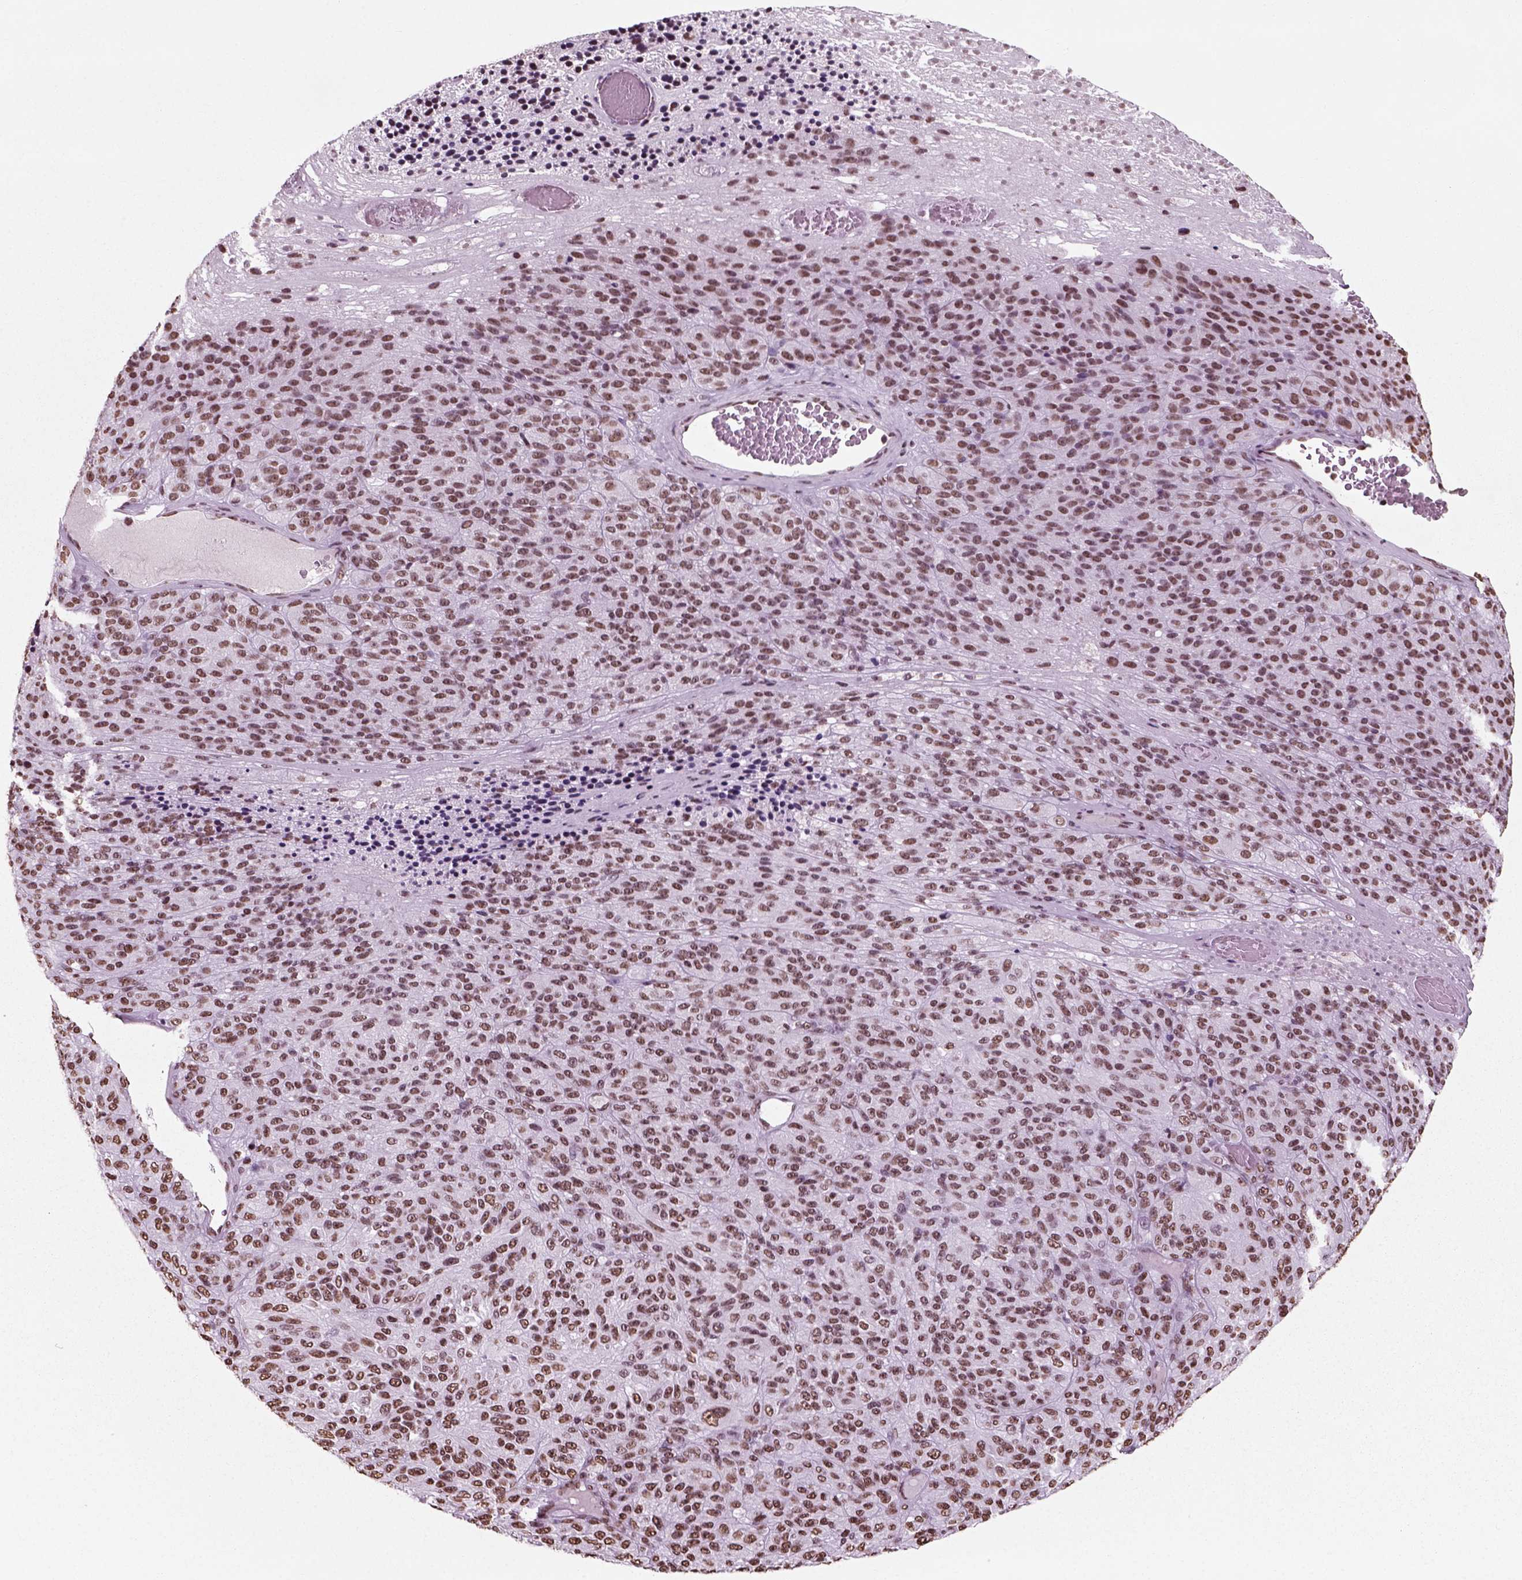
{"staining": {"intensity": "moderate", "quantity": ">75%", "location": "nuclear"}, "tissue": "melanoma", "cell_type": "Tumor cells", "image_type": "cancer", "snomed": [{"axis": "morphology", "description": "Malignant melanoma, Metastatic site"}, {"axis": "topography", "description": "Brain"}], "caption": "Malignant melanoma (metastatic site) stained with a protein marker shows moderate staining in tumor cells.", "gene": "POLR1H", "patient": {"sex": "female", "age": 56}}